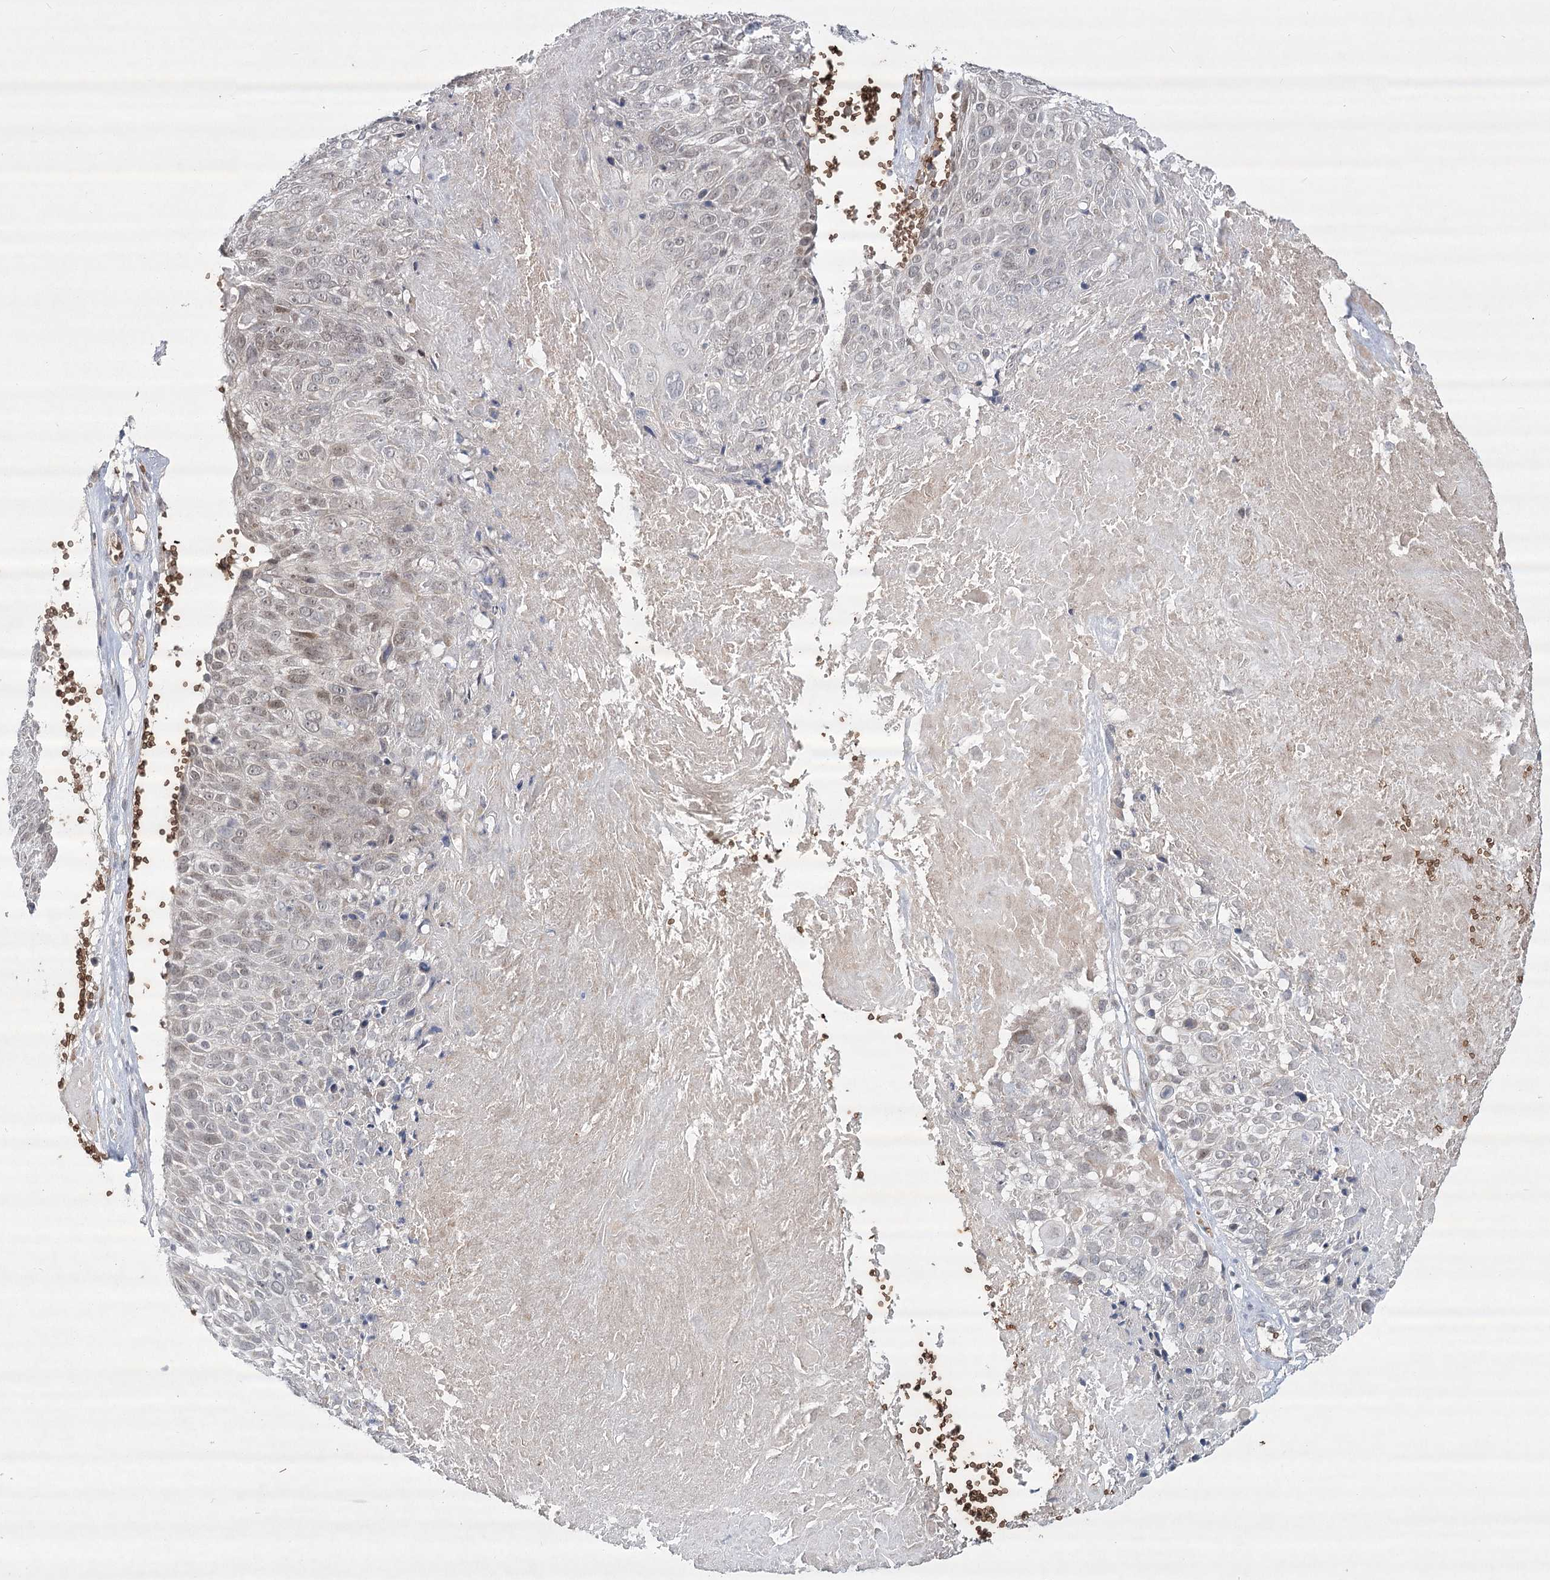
{"staining": {"intensity": "weak", "quantity": "25%-75%", "location": "cytoplasmic/membranous,nuclear"}, "tissue": "cervical cancer", "cell_type": "Tumor cells", "image_type": "cancer", "snomed": [{"axis": "morphology", "description": "Squamous cell carcinoma, NOS"}, {"axis": "topography", "description": "Cervix"}], "caption": "Cervical cancer (squamous cell carcinoma) stained with a brown dye shows weak cytoplasmic/membranous and nuclear positive expression in approximately 25%-75% of tumor cells.", "gene": "NSMCE4A", "patient": {"sex": "female", "age": 74}}